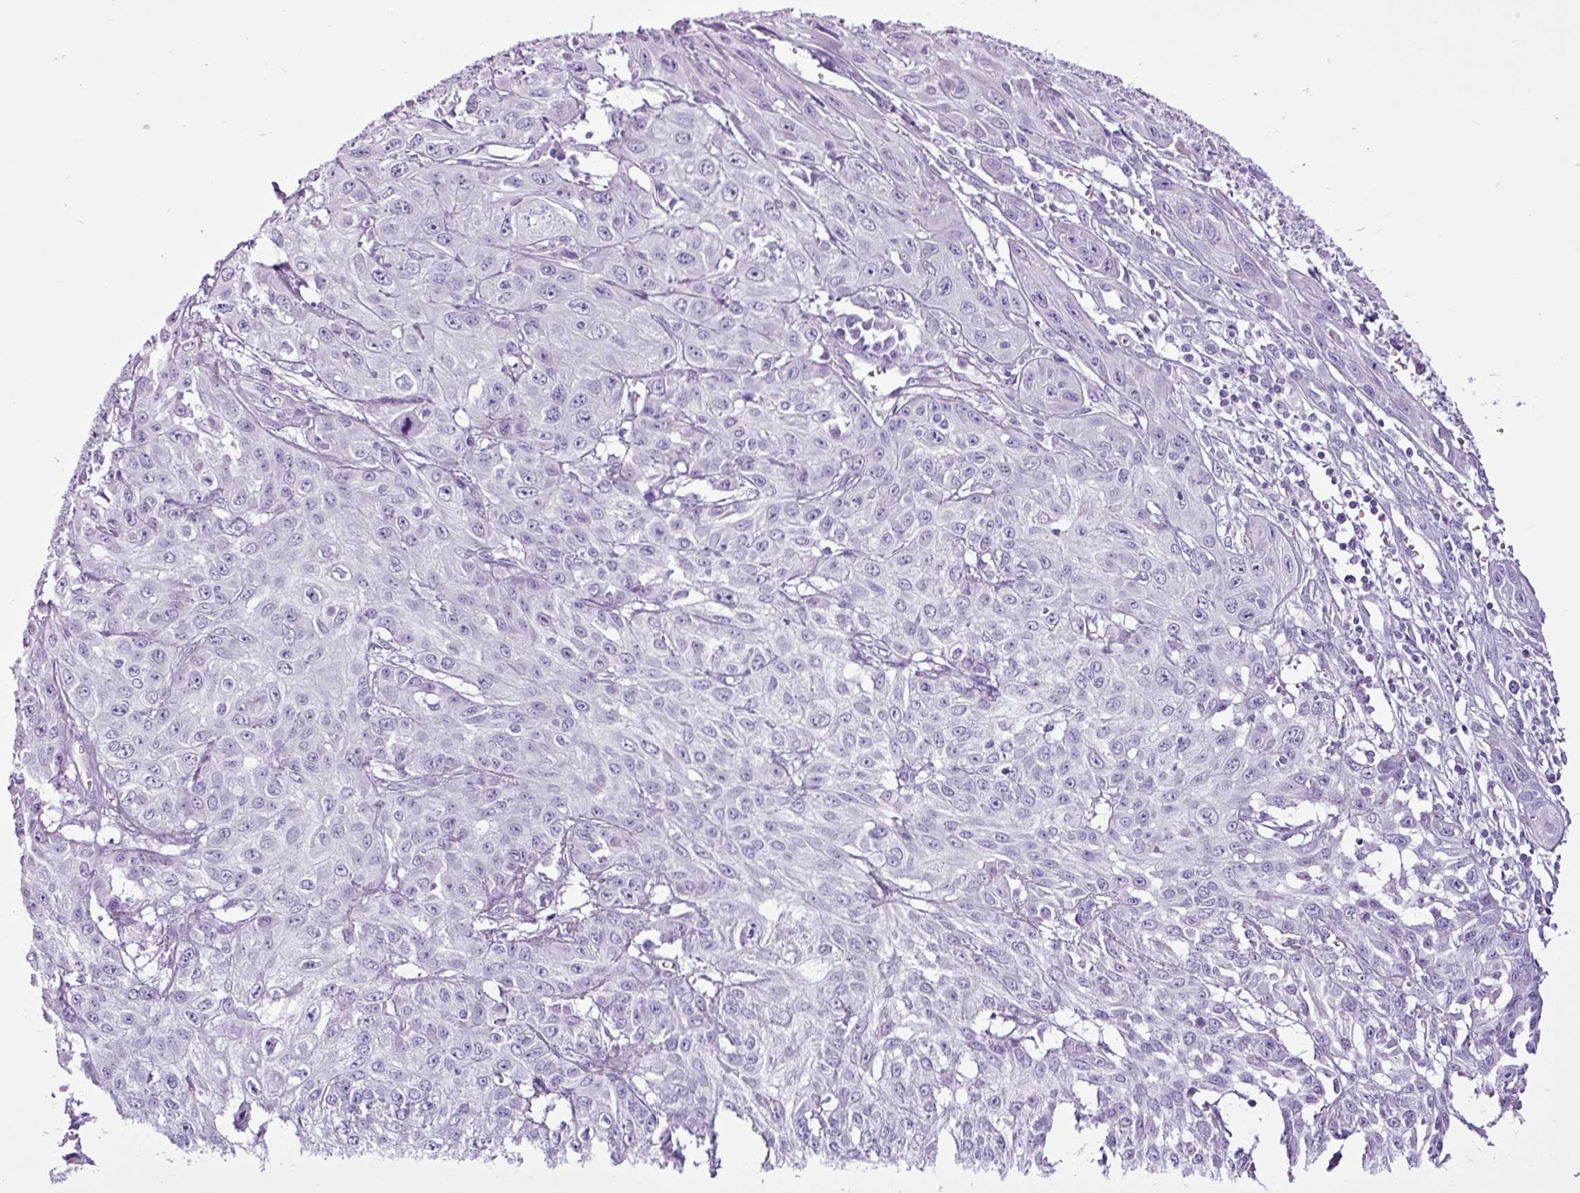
{"staining": {"intensity": "negative", "quantity": "none", "location": "none"}, "tissue": "skin cancer", "cell_type": "Tumor cells", "image_type": "cancer", "snomed": [{"axis": "morphology", "description": "Squamous cell carcinoma, NOS"}, {"axis": "topography", "description": "Skin"}, {"axis": "topography", "description": "Vulva"}], "caption": "The micrograph exhibits no significant positivity in tumor cells of skin squamous cell carcinoma.", "gene": "LILRB4", "patient": {"sex": "female", "age": 71}}